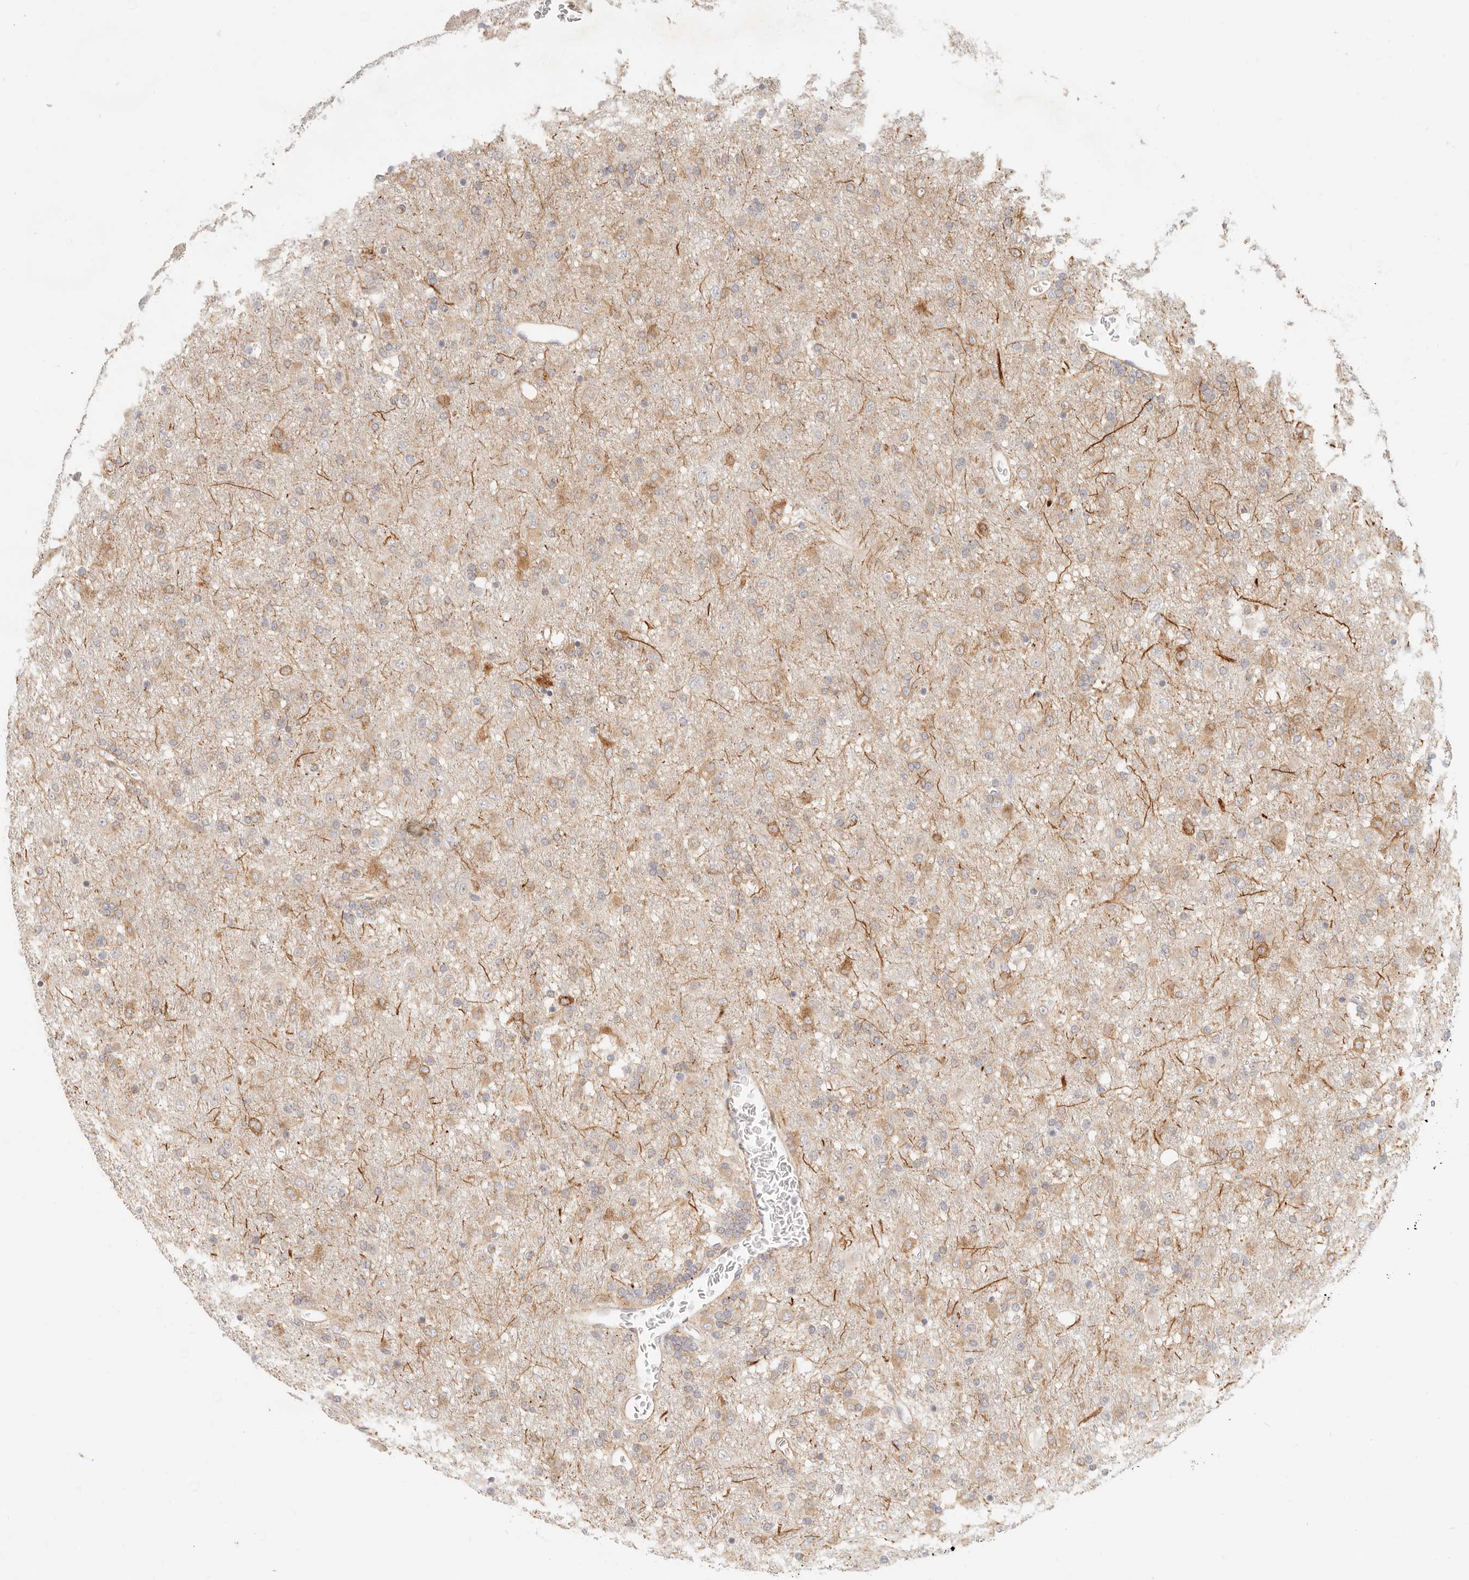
{"staining": {"intensity": "moderate", "quantity": "<25%", "location": "cytoplasmic/membranous"}, "tissue": "glioma", "cell_type": "Tumor cells", "image_type": "cancer", "snomed": [{"axis": "morphology", "description": "Glioma, malignant, Low grade"}, {"axis": "topography", "description": "Brain"}], "caption": "Glioma tissue shows moderate cytoplasmic/membranous staining in about <25% of tumor cells Nuclei are stained in blue.", "gene": "SASS6", "patient": {"sex": "male", "age": 65}}